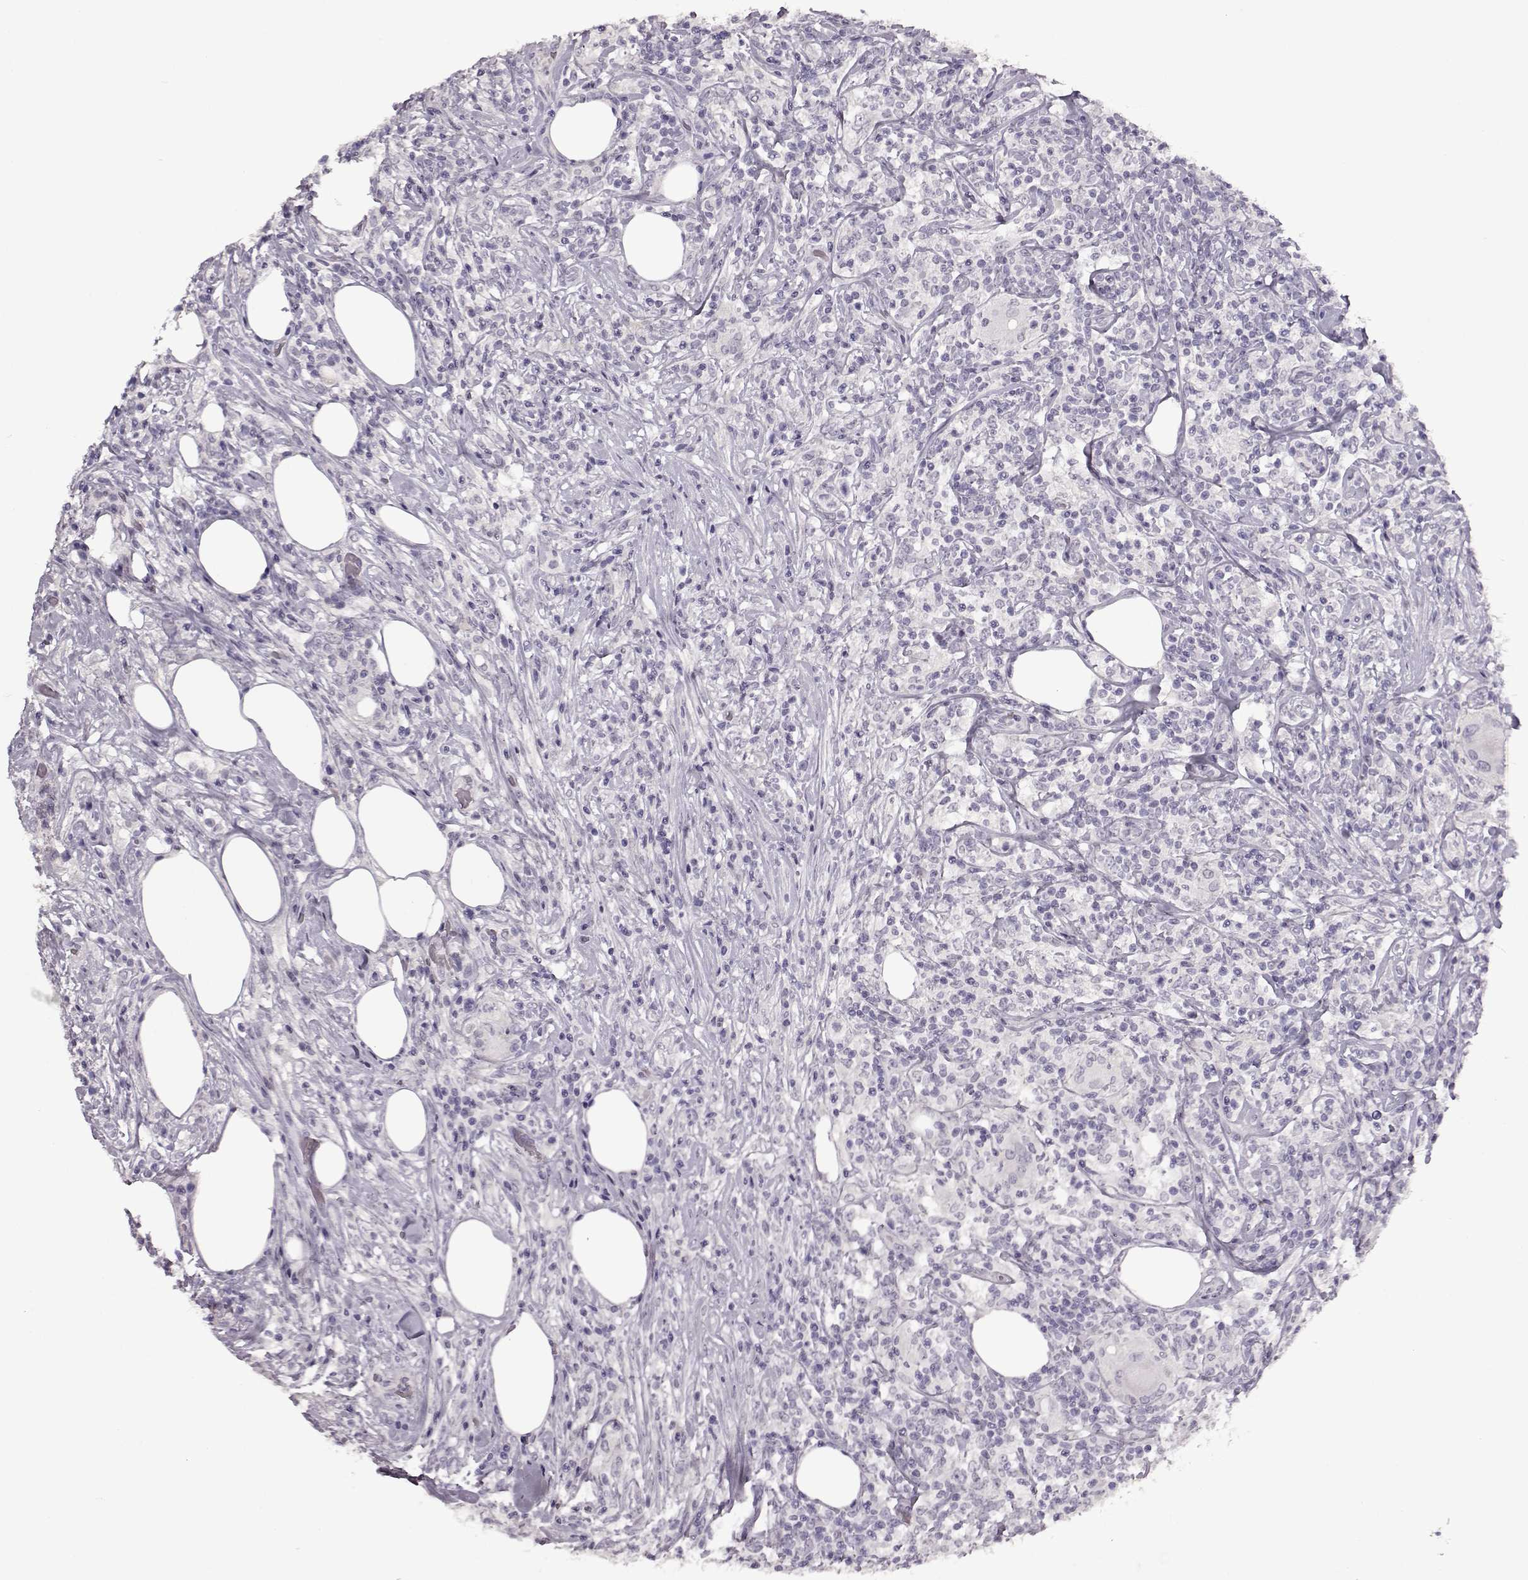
{"staining": {"intensity": "negative", "quantity": "none", "location": "none"}, "tissue": "lymphoma", "cell_type": "Tumor cells", "image_type": "cancer", "snomed": [{"axis": "morphology", "description": "Malignant lymphoma, non-Hodgkin's type, High grade"}, {"axis": "topography", "description": "Lymph node"}], "caption": "Malignant lymphoma, non-Hodgkin's type (high-grade) stained for a protein using IHC exhibits no expression tumor cells.", "gene": "FSHB", "patient": {"sex": "female", "age": 84}}